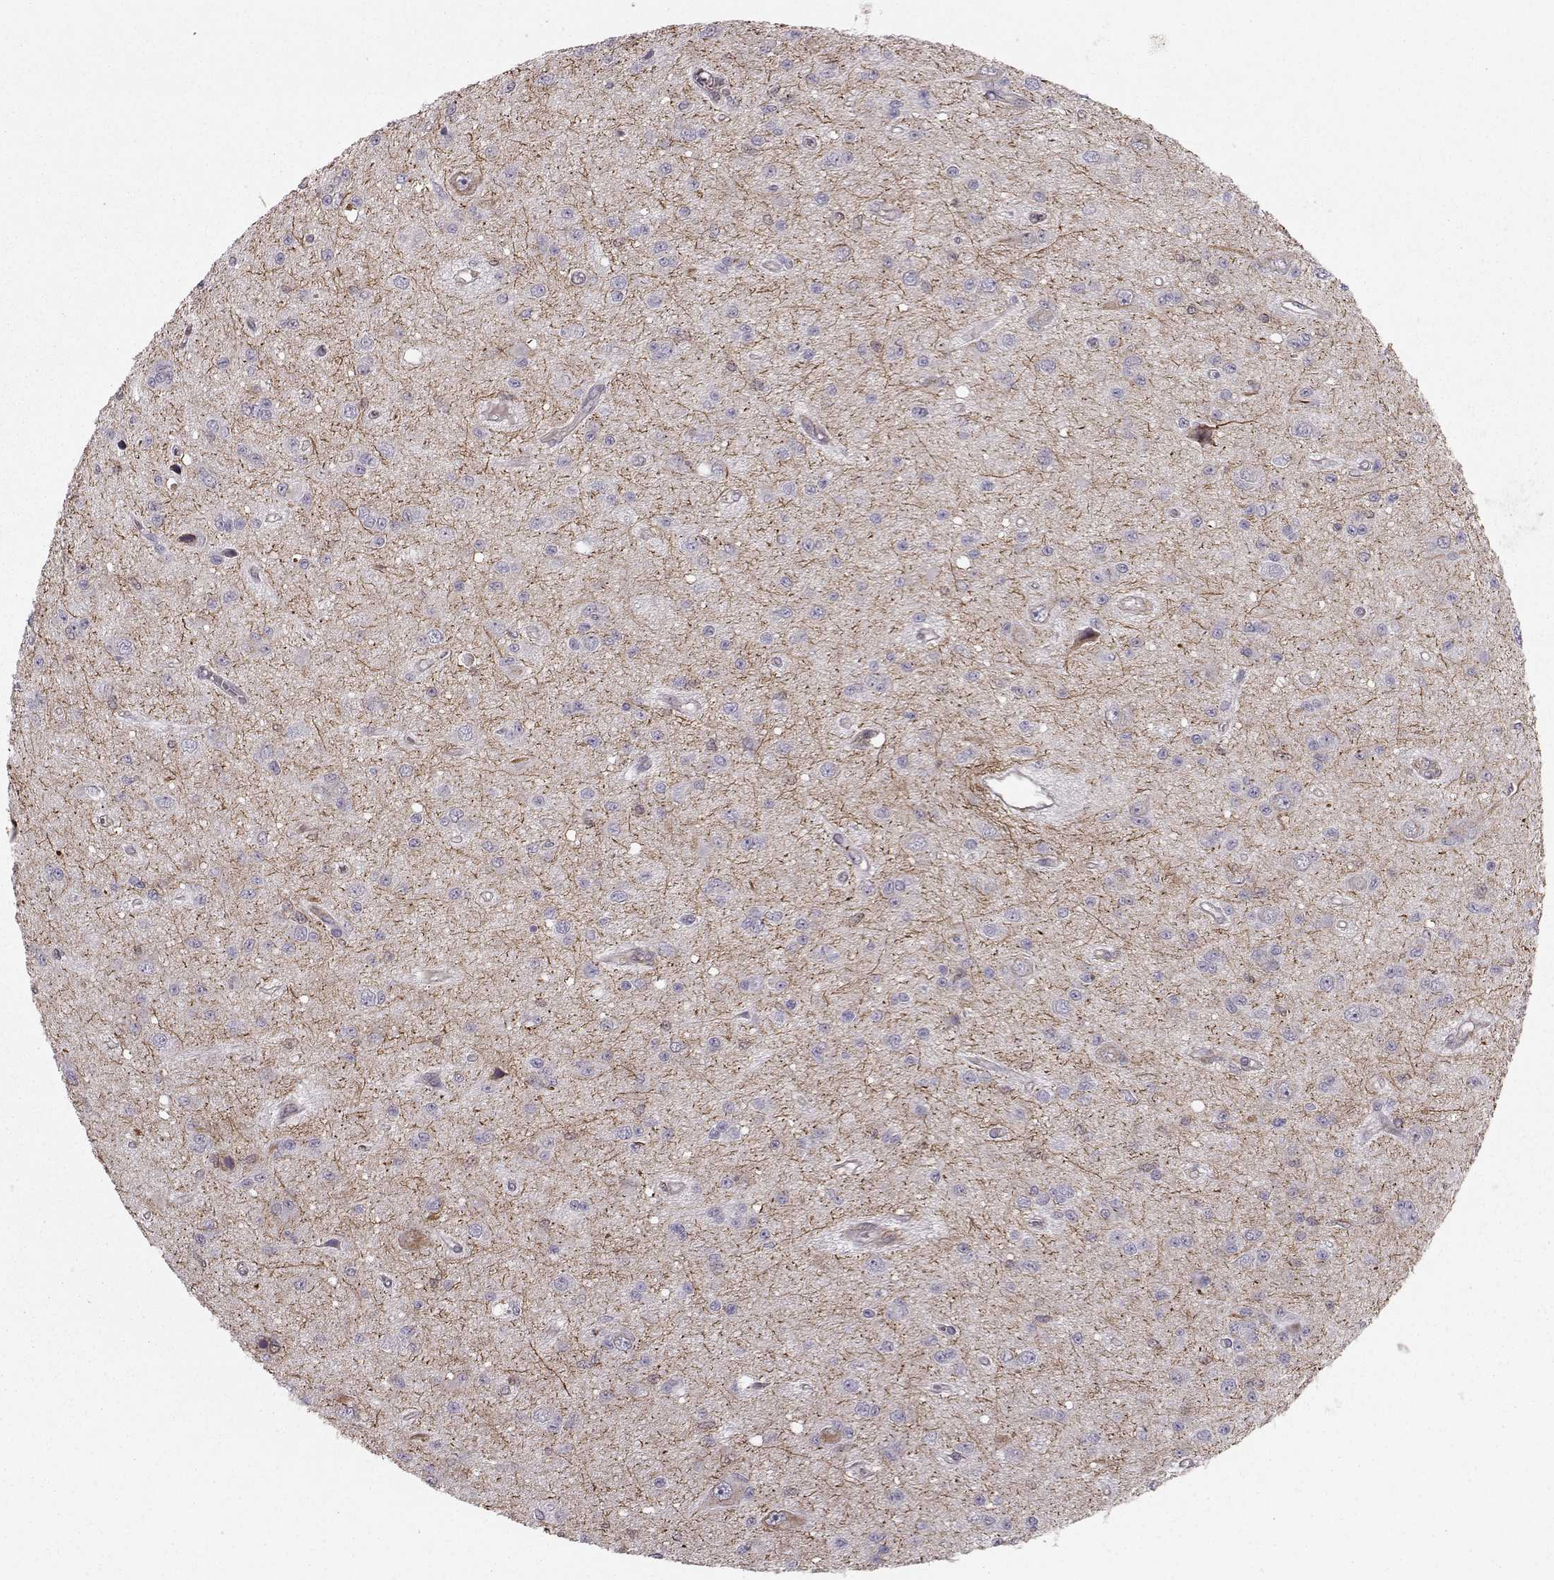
{"staining": {"intensity": "negative", "quantity": "none", "location": "none"}, "tissue": "glioma", "cell_type": "Tumor cells", "image_type": "cancer", "snomed": [{"axis": "morphology", "description": "Glioma, malignant, Low grade"}, {"axis": "topography", "description": "Brain"}], "caption": "DAB immunohistochemical staining of human glioma displays no significant expression in tumor cells. (DAB IHC visualized using brightfield microscopy, high magnification).", "gene": "ASB16", "patient": {"sex": "female", "age": 45}}